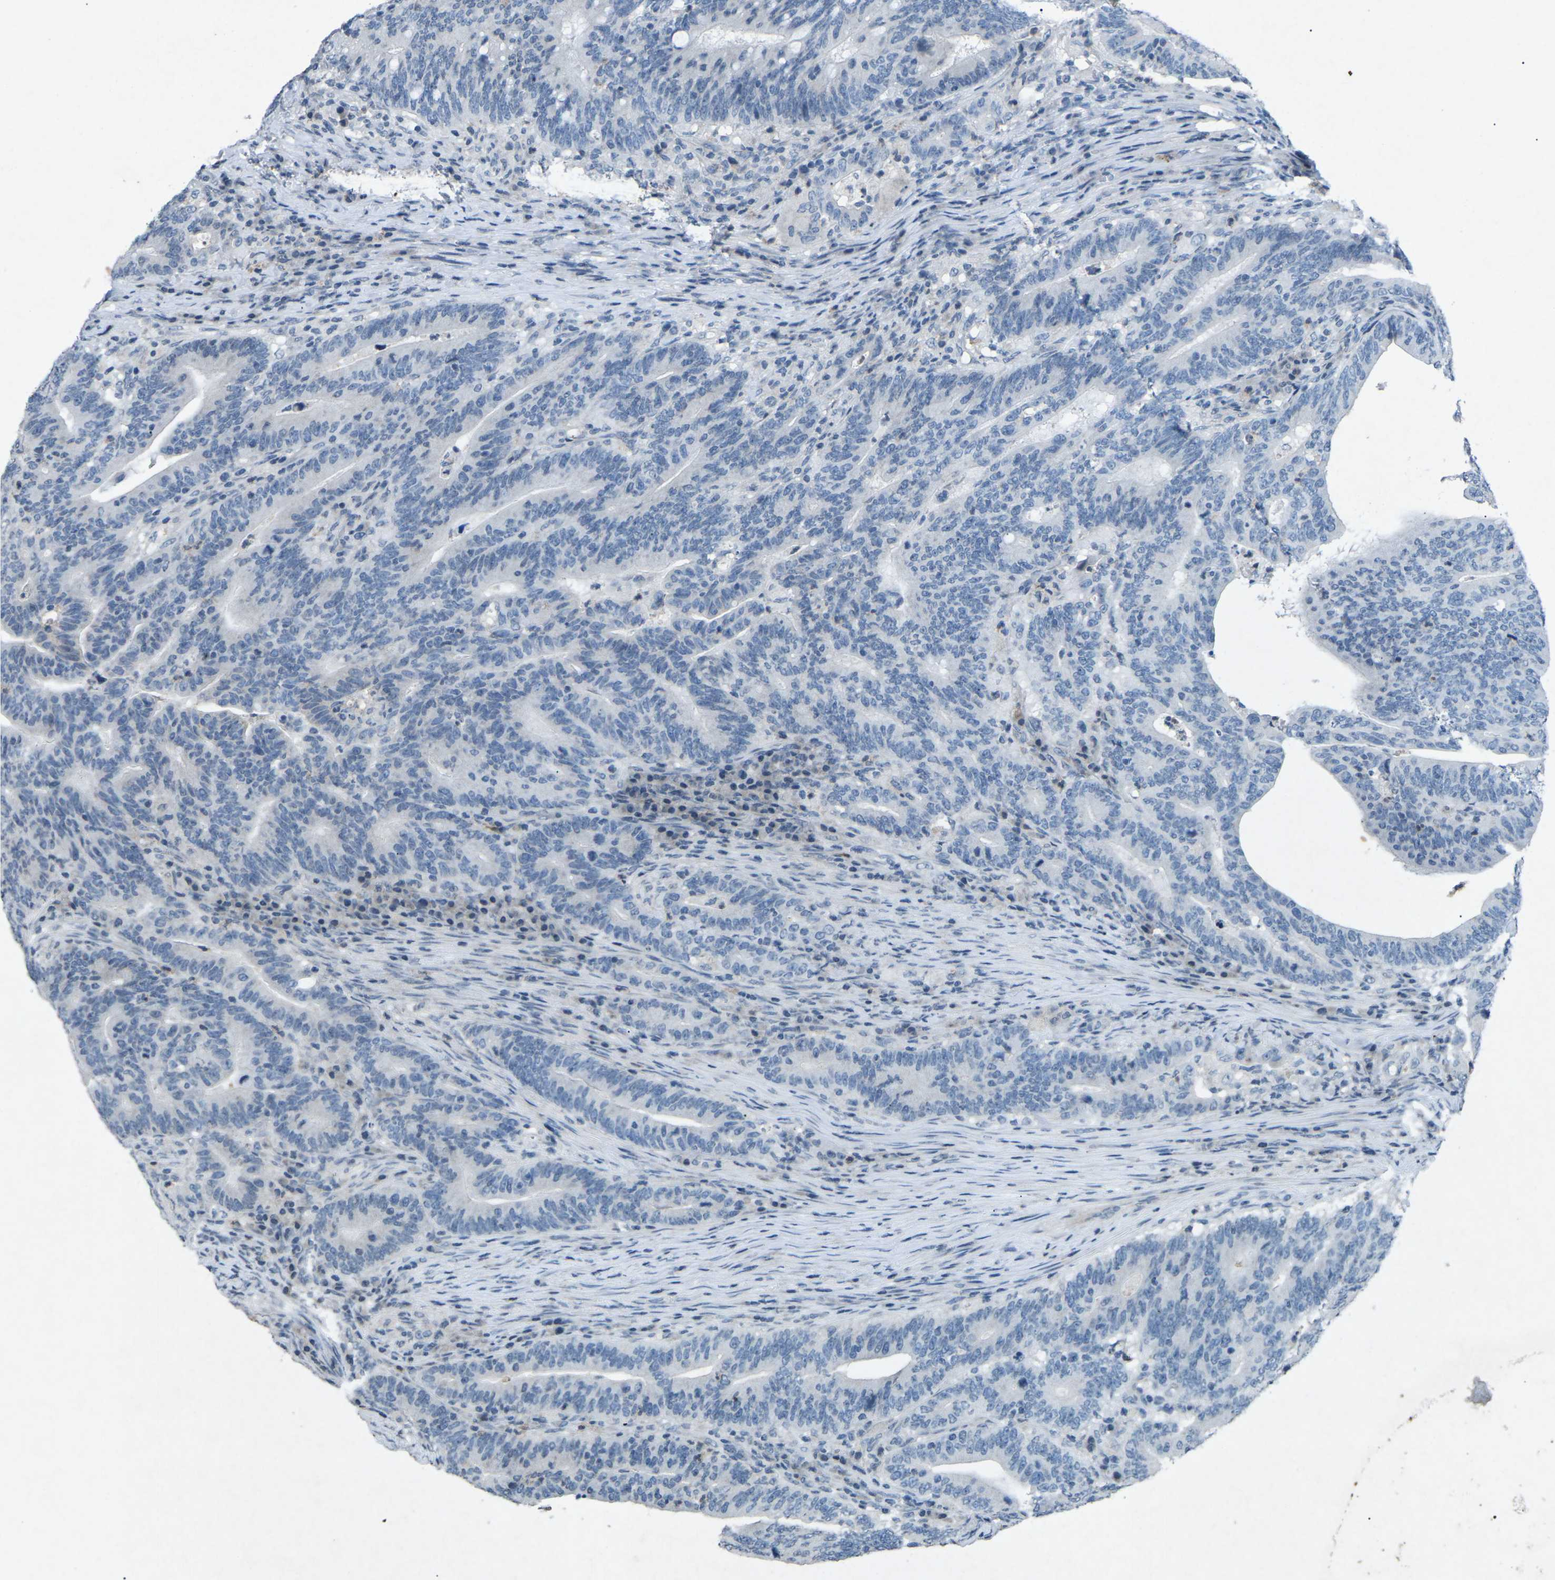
{"staining": {"intensity": "negative", "quantity": "none", "location": "none"}, "tissue": "colorectal cancer", "cell_type": "Tumor cells", "image_type": "cancer", "snomed": [{"axis": "morphology", "description": "Normal tissue, NOS"}, {"axis": "morphology", "description": "Adenocarcinoma, NOS"}, {"axis": "topography", "description": "Colon"}], "caption": "This is an immunohistochemistry image of human colorectal cancer (adenocarcinoma). There is no positivity in tumor cells.", "gene": "A1BG", "patient": {"sex": "female", "age": 66}}